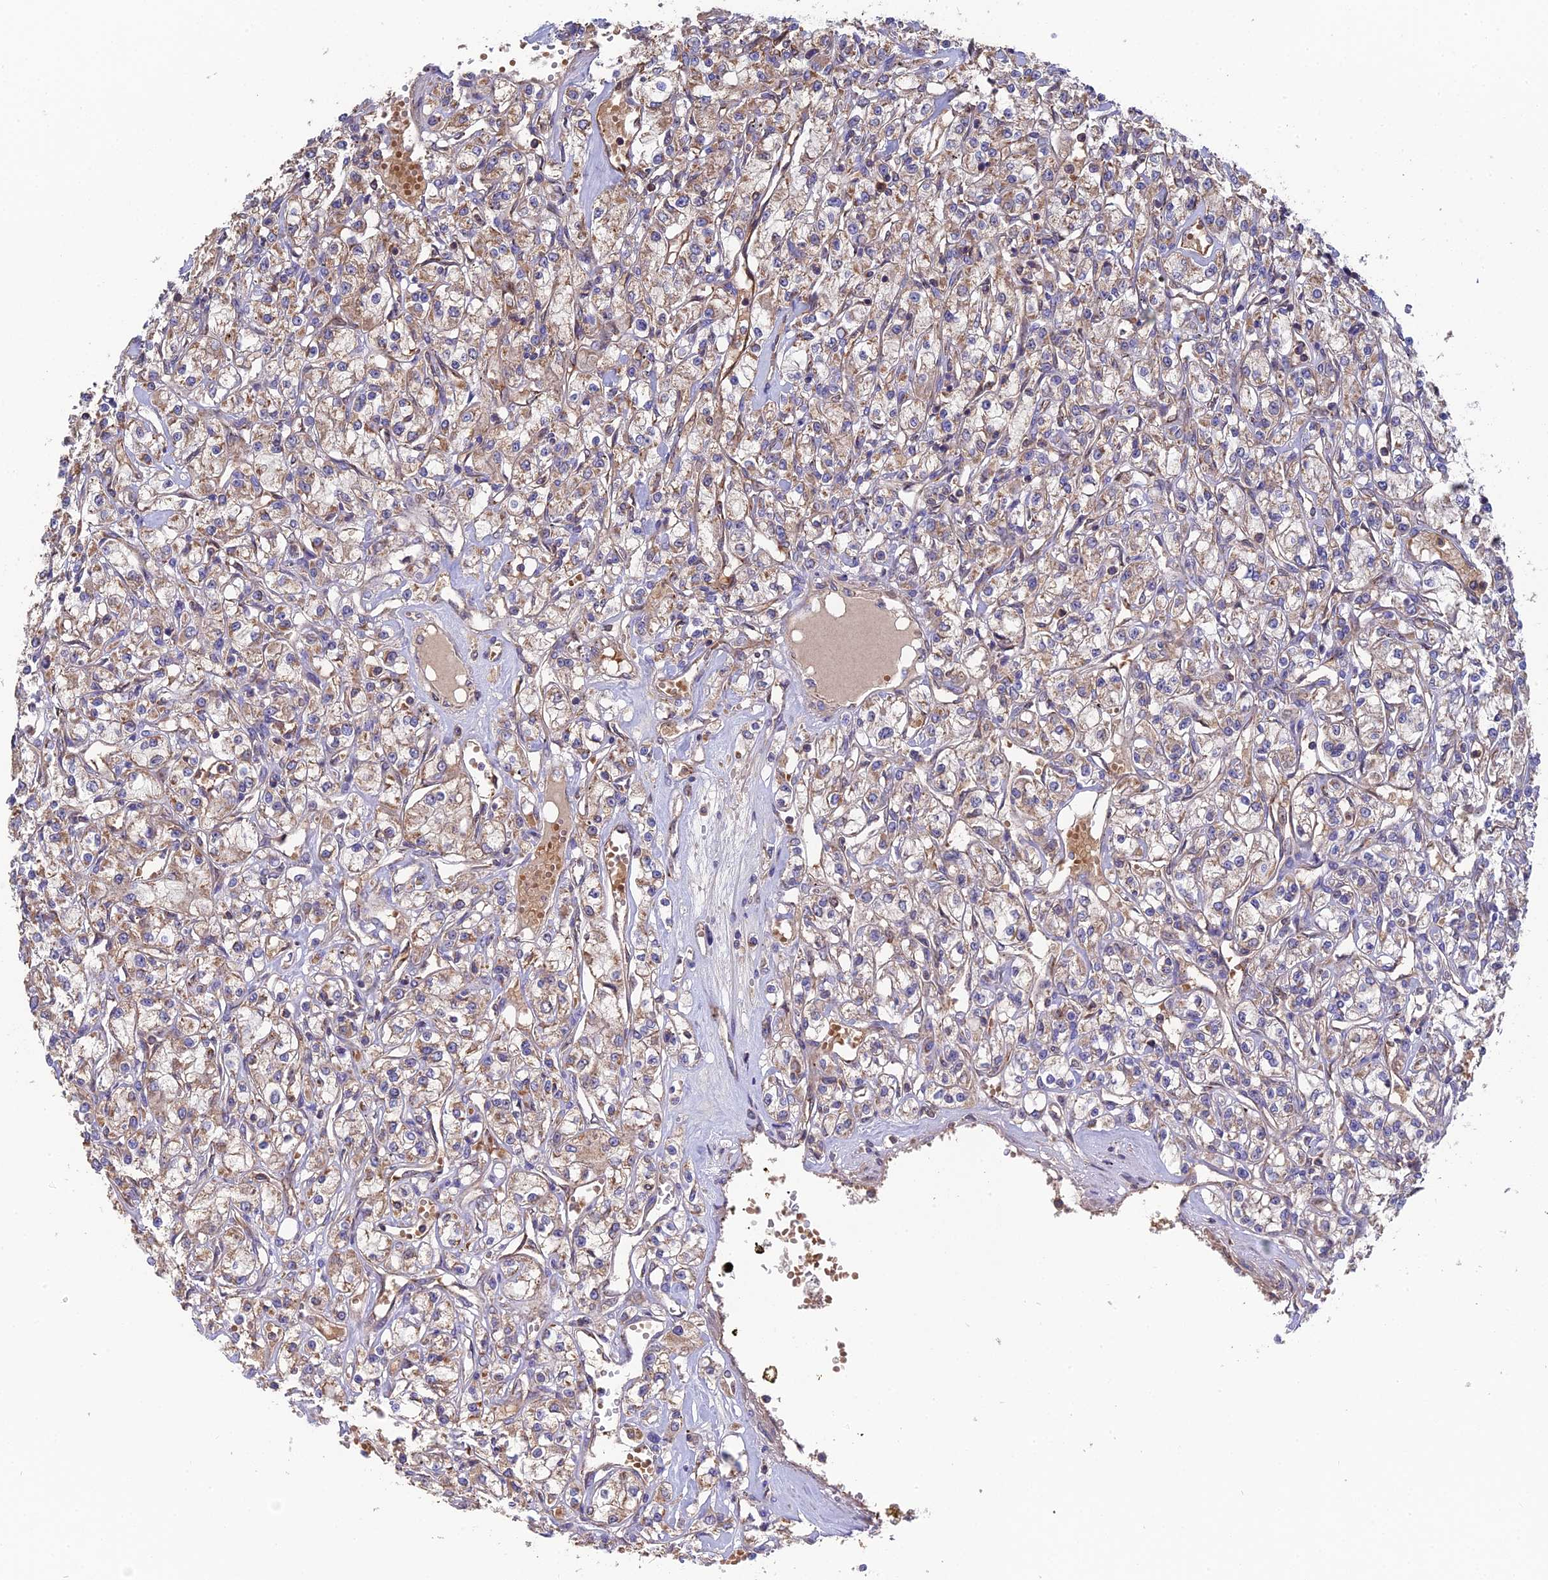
{"staining": {"intensity": "weak", "quantity": "25%-75%", "location": "cytoplasmic/membranous"}, "tissue": "renal cancer", "cell_type": "Tumor cells", "image_type": "cancer", "snomed": [{"axis": "morphology", "description": "Adenocarcinoma, NOS"}, {"axis": "topography", "description": "Kidney"}], "caption": "A low amount of weak cytoplasmic/membranous expression is identified in approximately 25%-75% of tumor cells in renal cancer tissue.", "gene": "RPIA", "patient": {"sex": "female", "age": 59}}